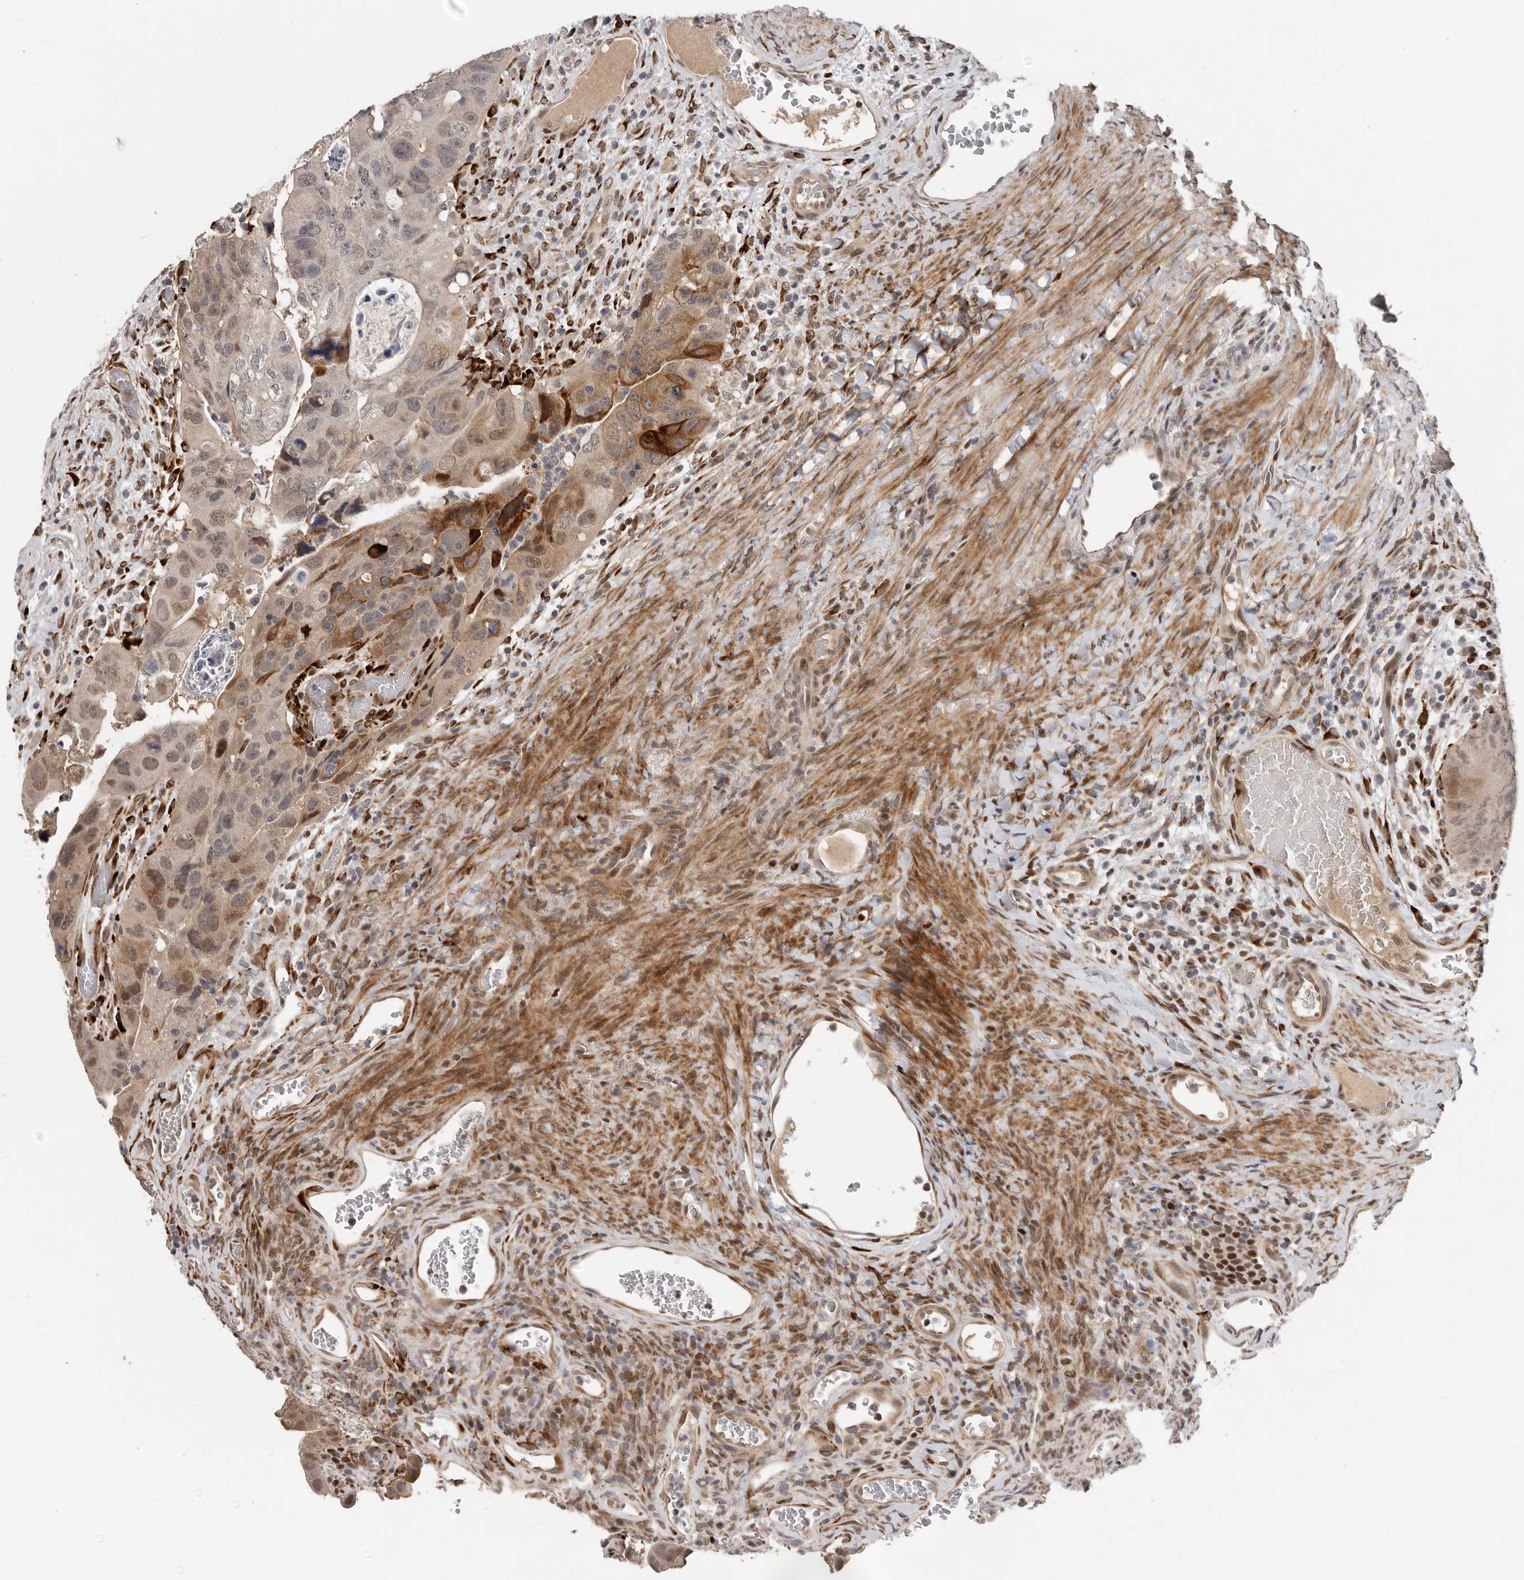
{"staining": {"intensity": "moderate", "quantity": "25%-75%", "location": "cytoplasmic/membranous,nuclear"}, "tissue": "colorectal cancer", "cell_type": "Tumor cells", "image_type": "cancer", "snomed": [{"axis": "morphology", "description": "Adenocarcinoma, NOS"}, {"axis": "topography", "description": "Rectum"}], "caption": "Immunohistochemistry staining of colorectal cancer, which shows medium levels of moderate cytoplasmic/membranous and nuclear expression in about 25%-75% of tumor cells indicating moderate cytoplasmic/membranous and nuclear protein positivity. The staining was performed using DAB (3,3'-diaminobenzidine) (brown) for protein detection and nuclei were counterstained in hematoxylin (blue).", "gene": "HENMT1", "patient": {"sex": "male", "age": 59}}